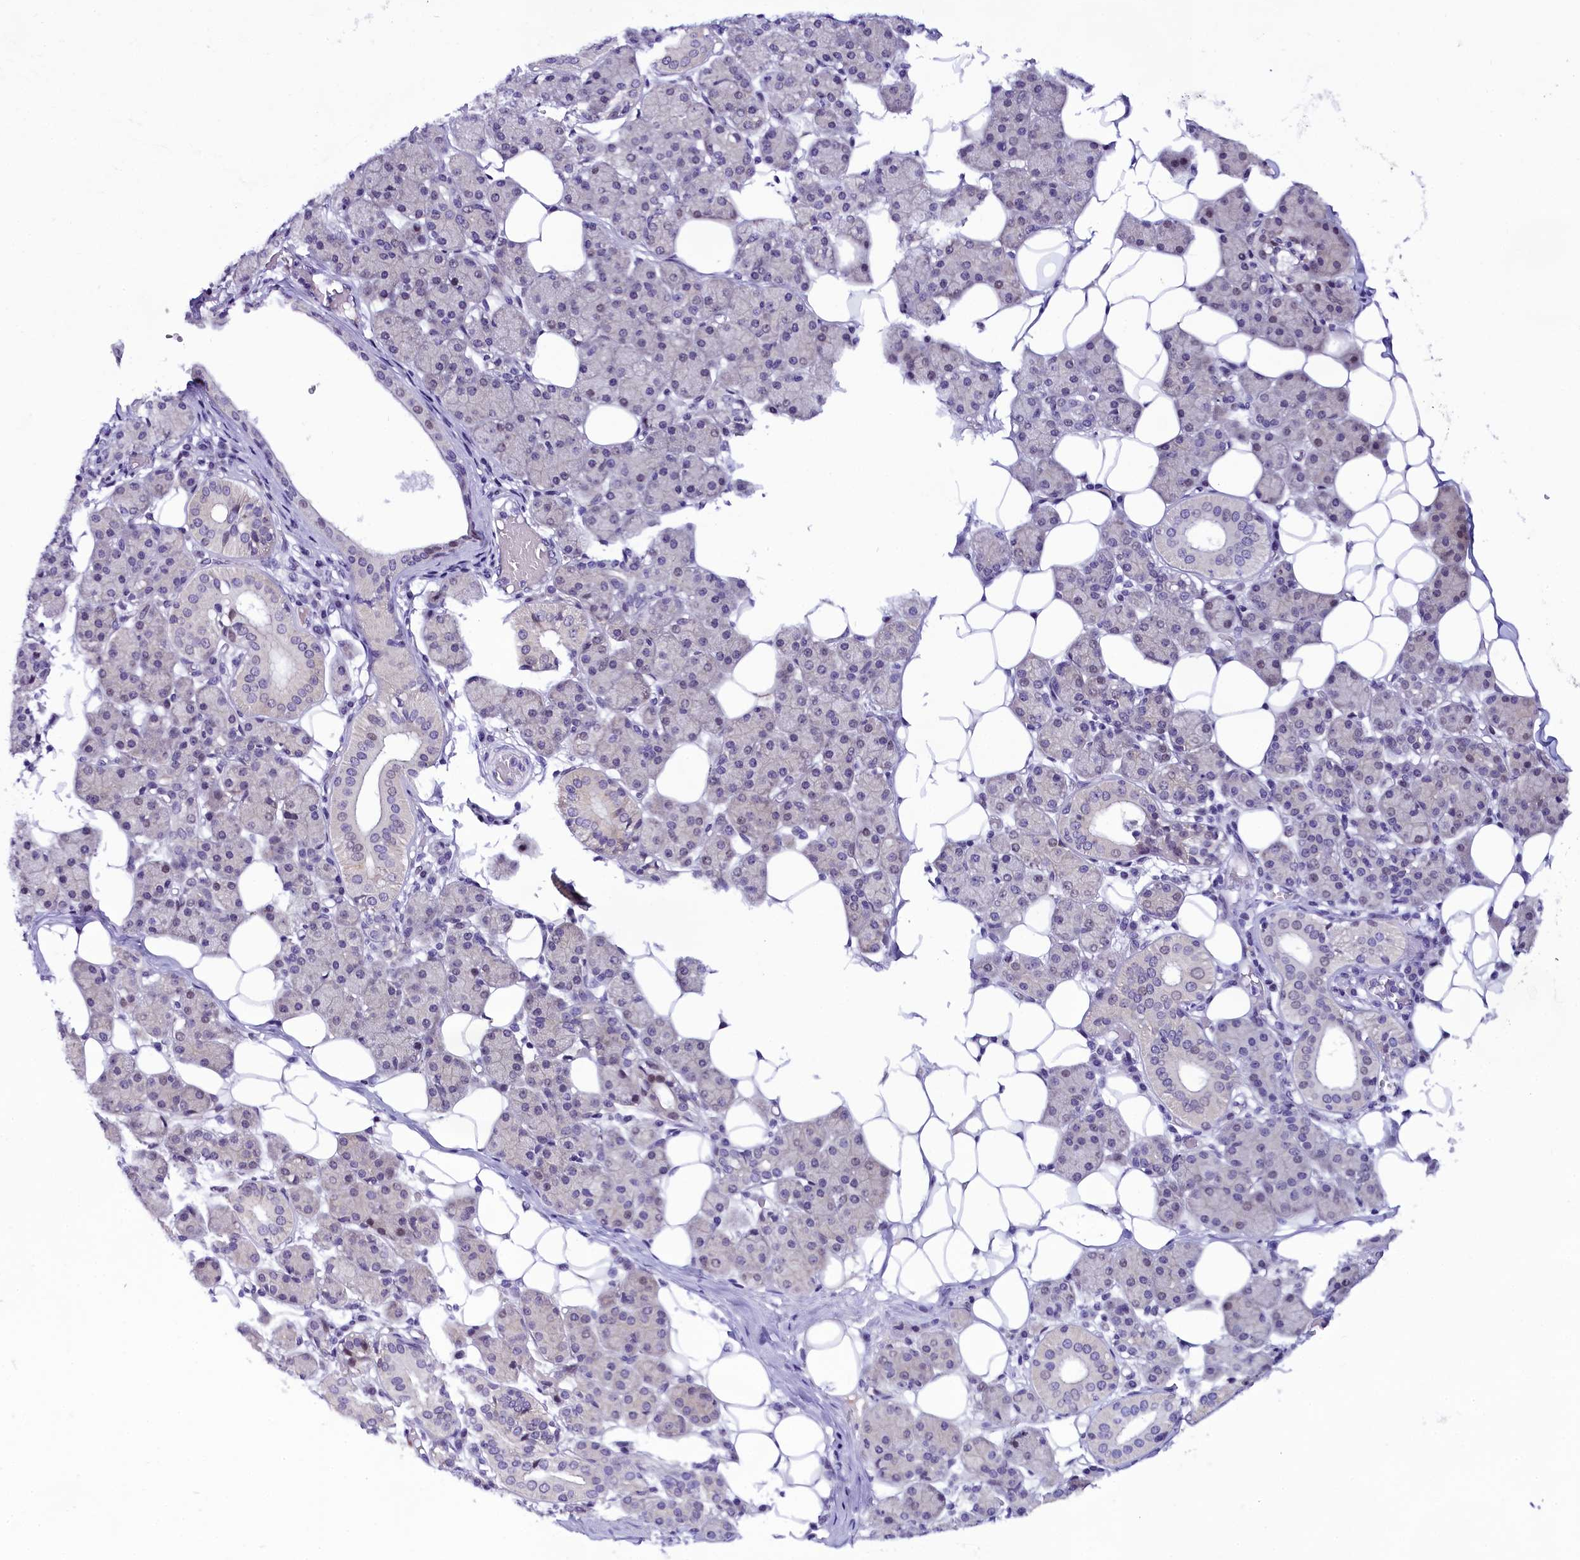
{"staining": {"intensity": "weak", "quantity": "<25%", "location": "nuclear"}, "tissue": "salivary gland", "cell_type": "Glandular cells", "image_type": "normal", "snomed": [{"axis": "morphology", "description": "Normal tissue, NOS"}, {"axis": "topography", "description": "Salivary gland"}], "caption": "IHC image of normal salivary gland: salivary gland stained with DAB displays no significant protein positivity in glandular cells. (Brightfield microscopy of DAB immunohistochemistry at high magnification).", "gene": "CCDC106", "patient": {"sex": "female", "age": 33}}